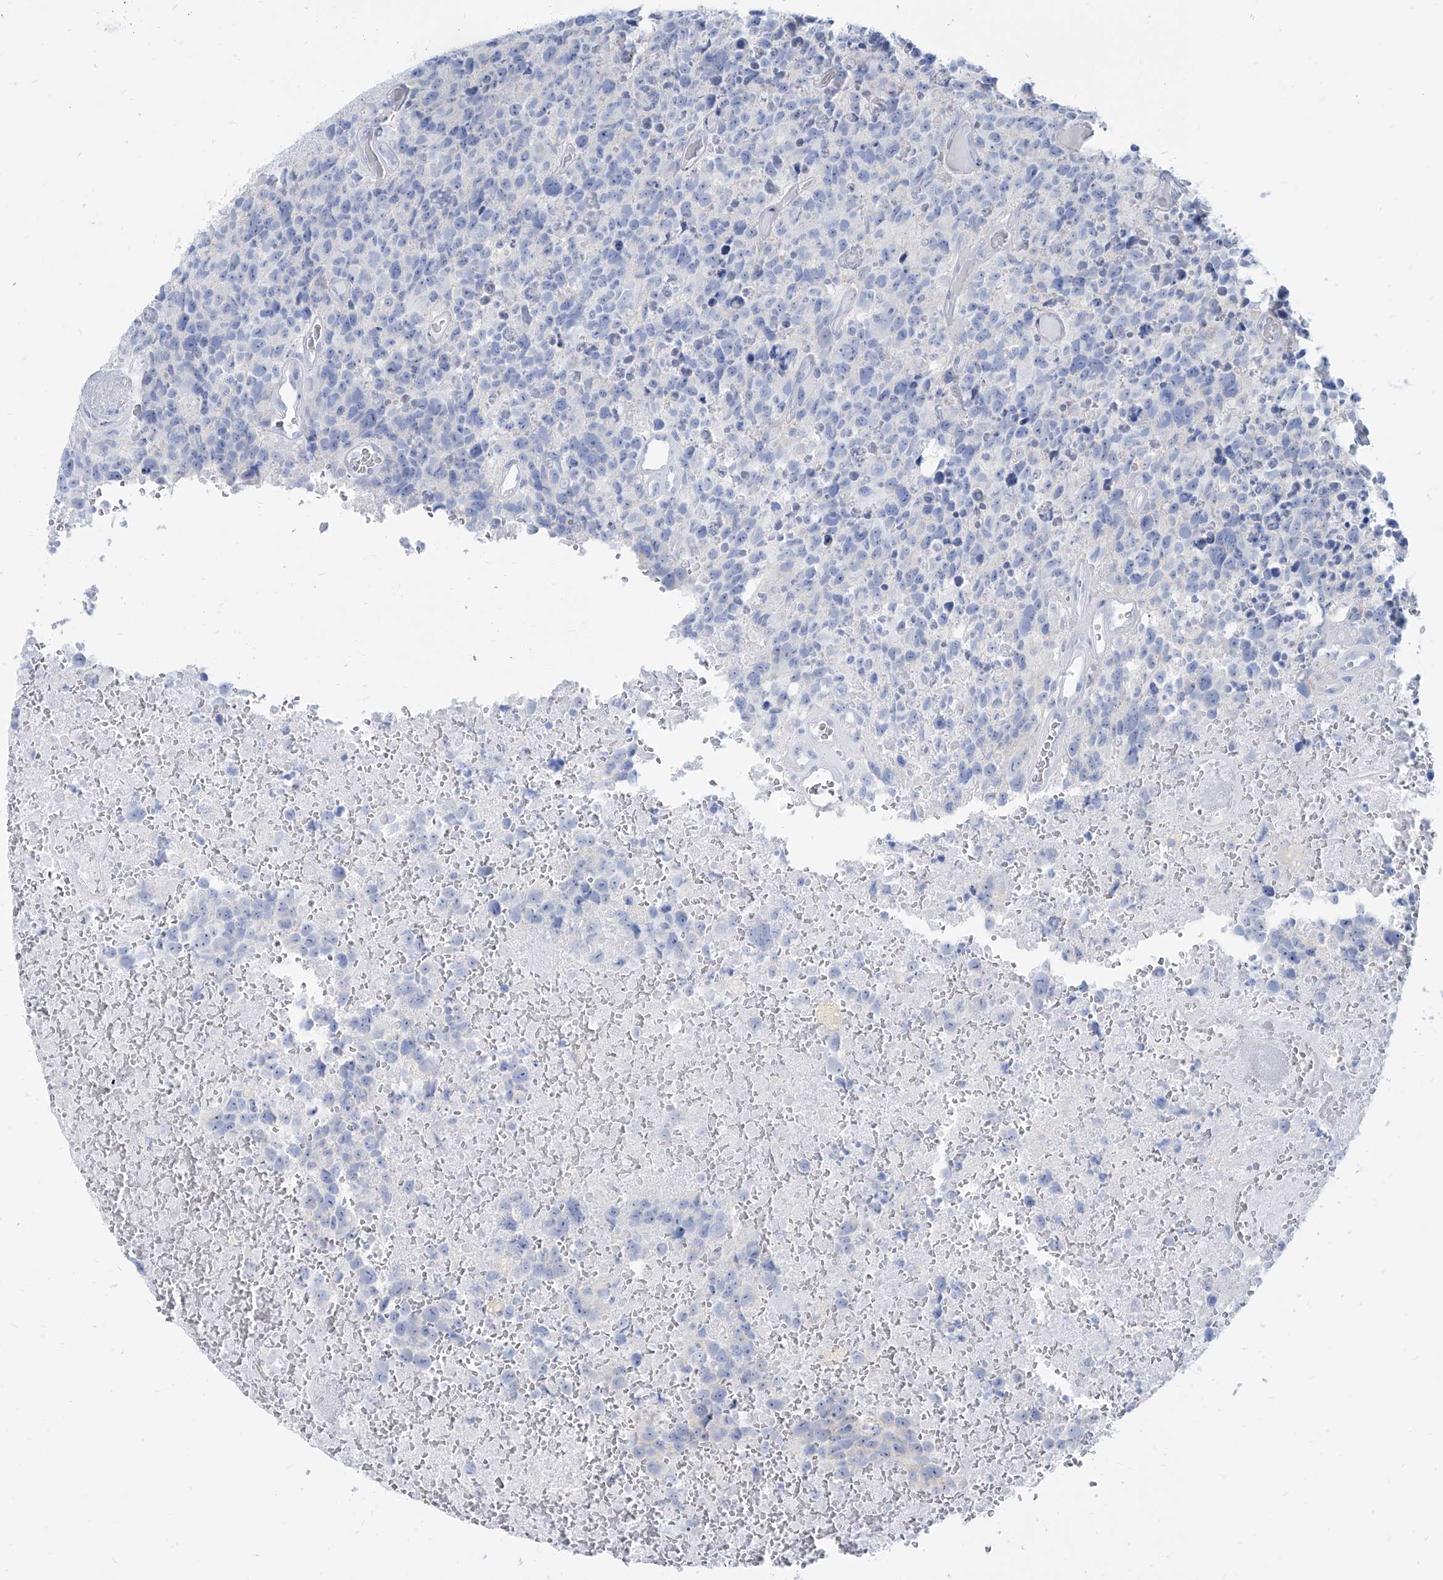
{"staining": {"intensity": "negative", "quantity": "none", "location": "none"}, "tissue": "glioma", "cell_type": "Tumor cells", "image_type": "cancer", "snomed": [{"axis": "morphology", "description": "Glioma, malignant, High grade"}, {"axis": "topography", "description": "Brain"}], "caption": "A micrograph of human malignant high-grade glioma is negative for staining in tumor cells.", "gene": "TXLNB", "patient": {"sex": "male", "age": 69}}